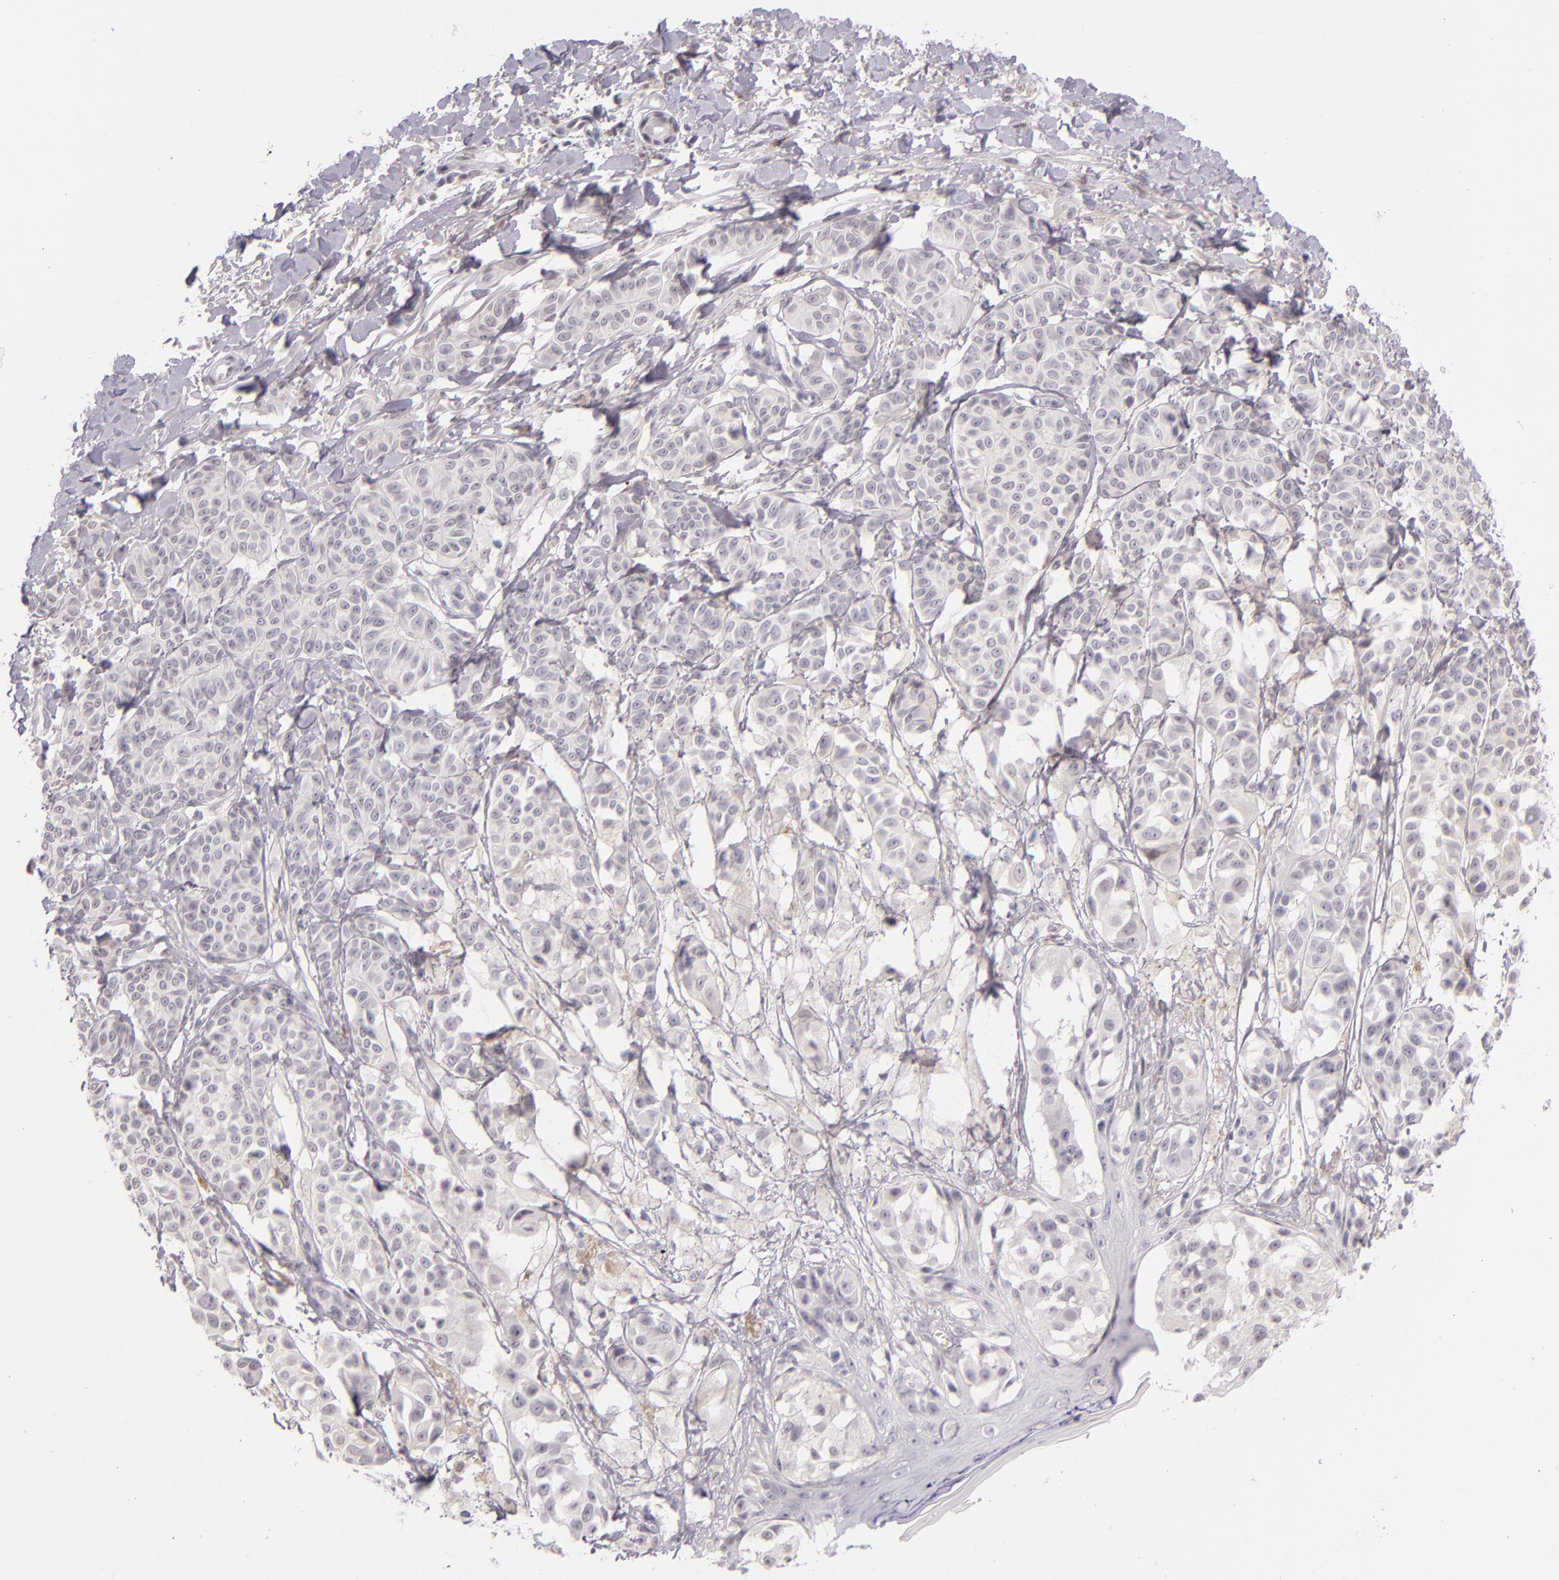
{"staining": {"intensity": "negative", "quantity": "none", "location": "none"}, "tissue": "melanoma", "cell_type": "Tumor cells", "image_type": "cancer", "snomed": [{"axis": "morphology", "description": "Malignant melanoma, NOS"}, {"axis": "topography", "description": "Skin"}], "caption": "DAB (3,3'-diaminobenzidine) immunohistochemical staining of melanoma demonstrates no significant positivity in tumor cells.", "gene": "CD40", "patient": {"sex": "male", "age": 76}}